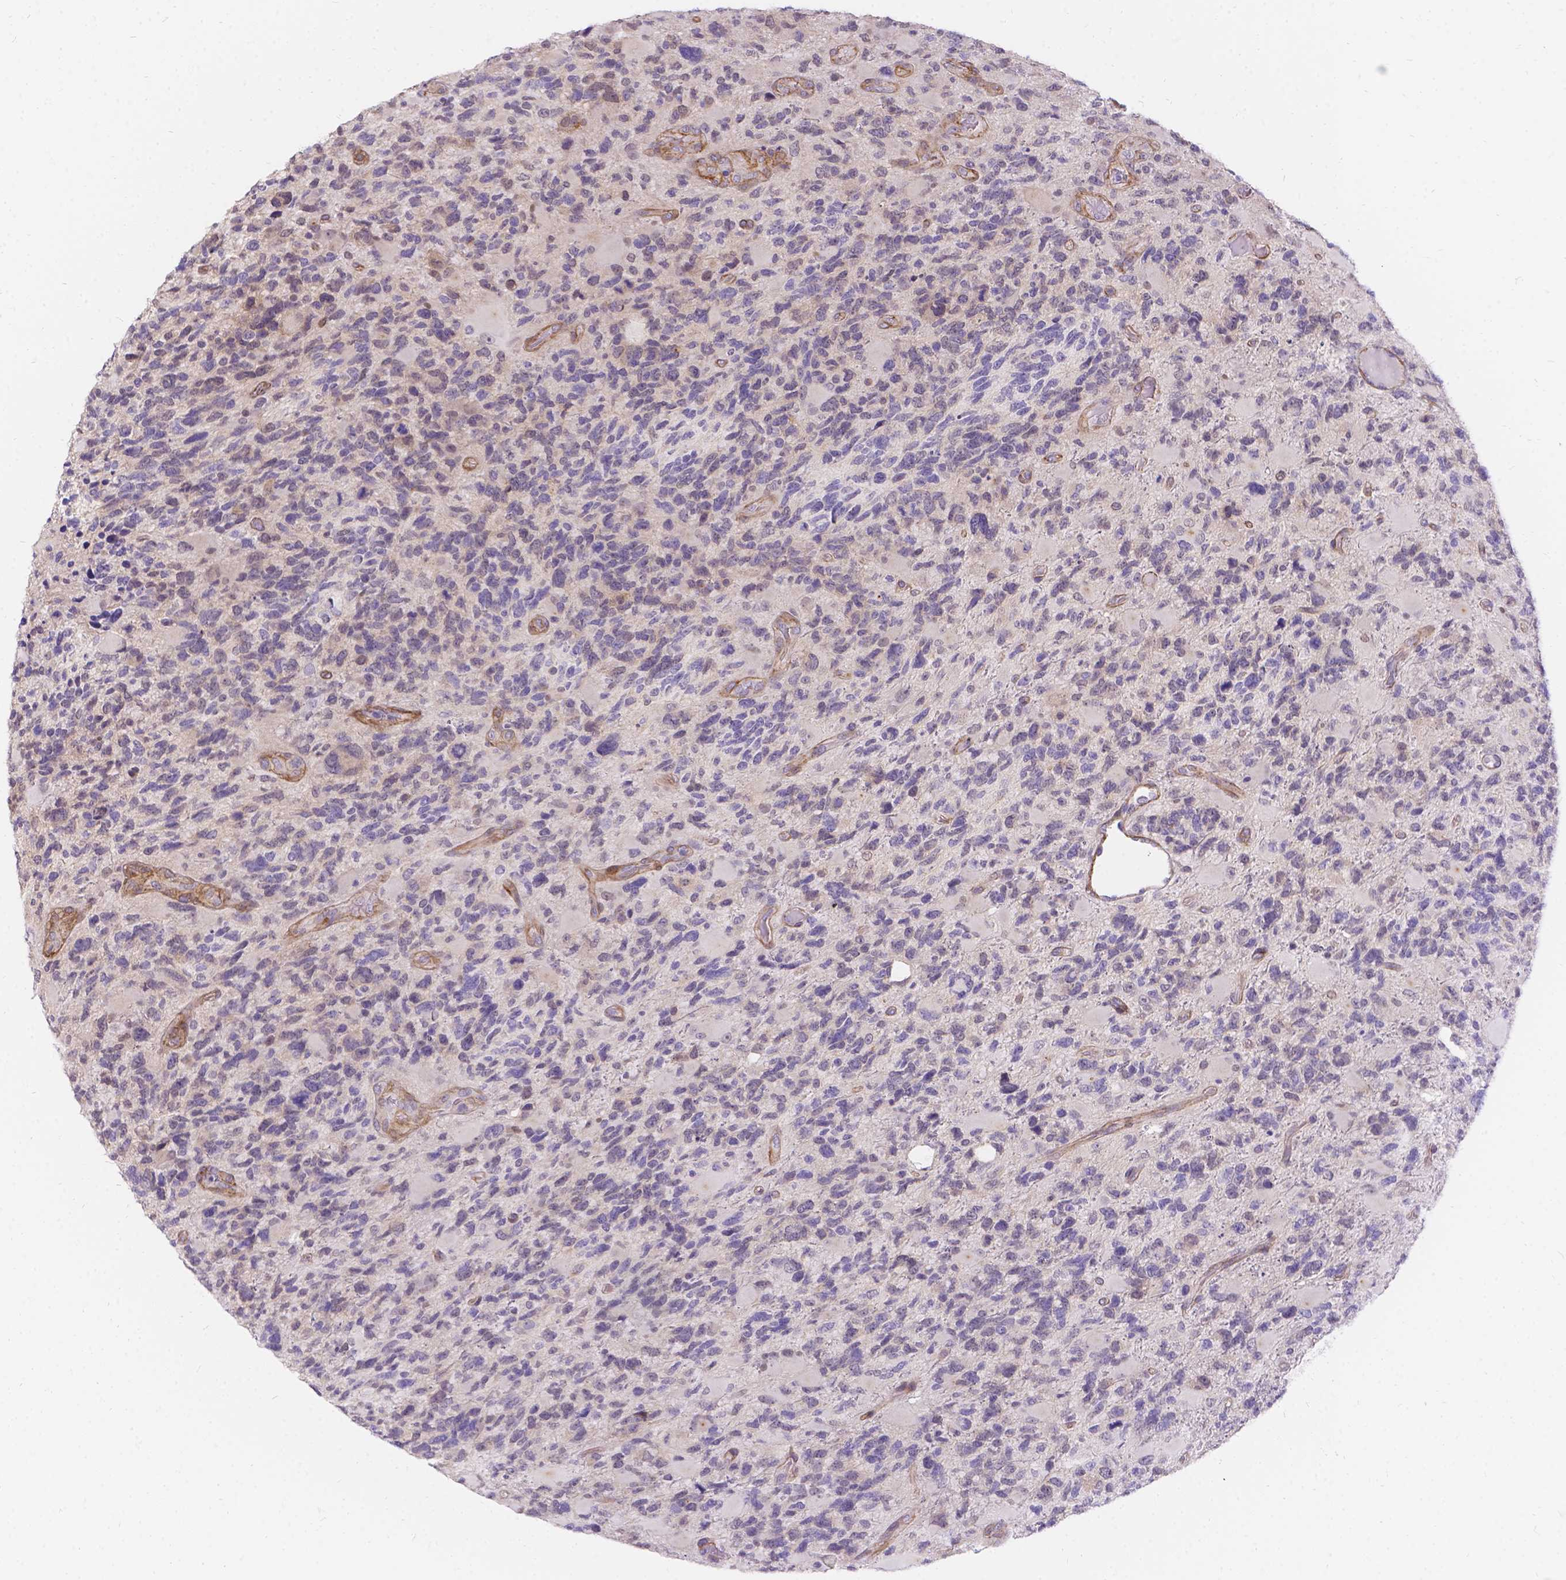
{"staining": {"intensity": "negative", "quantity": "none", "location": "none"}, "tissue": "glioma", "cell_type": "Tumor cells", "image_type": "cancer", "snomed": [{"axis": "morphology", "description": "Glioma, malignant, High grade"}, {"axis": "topography", "description": "Brain"}], "caption": "Malignant high-grade glioma stained for a protein using immunohistochemistry shows no expression tumor cells.", "gene": "PALS1", "patient": {"sex": "female", "age": 71}}